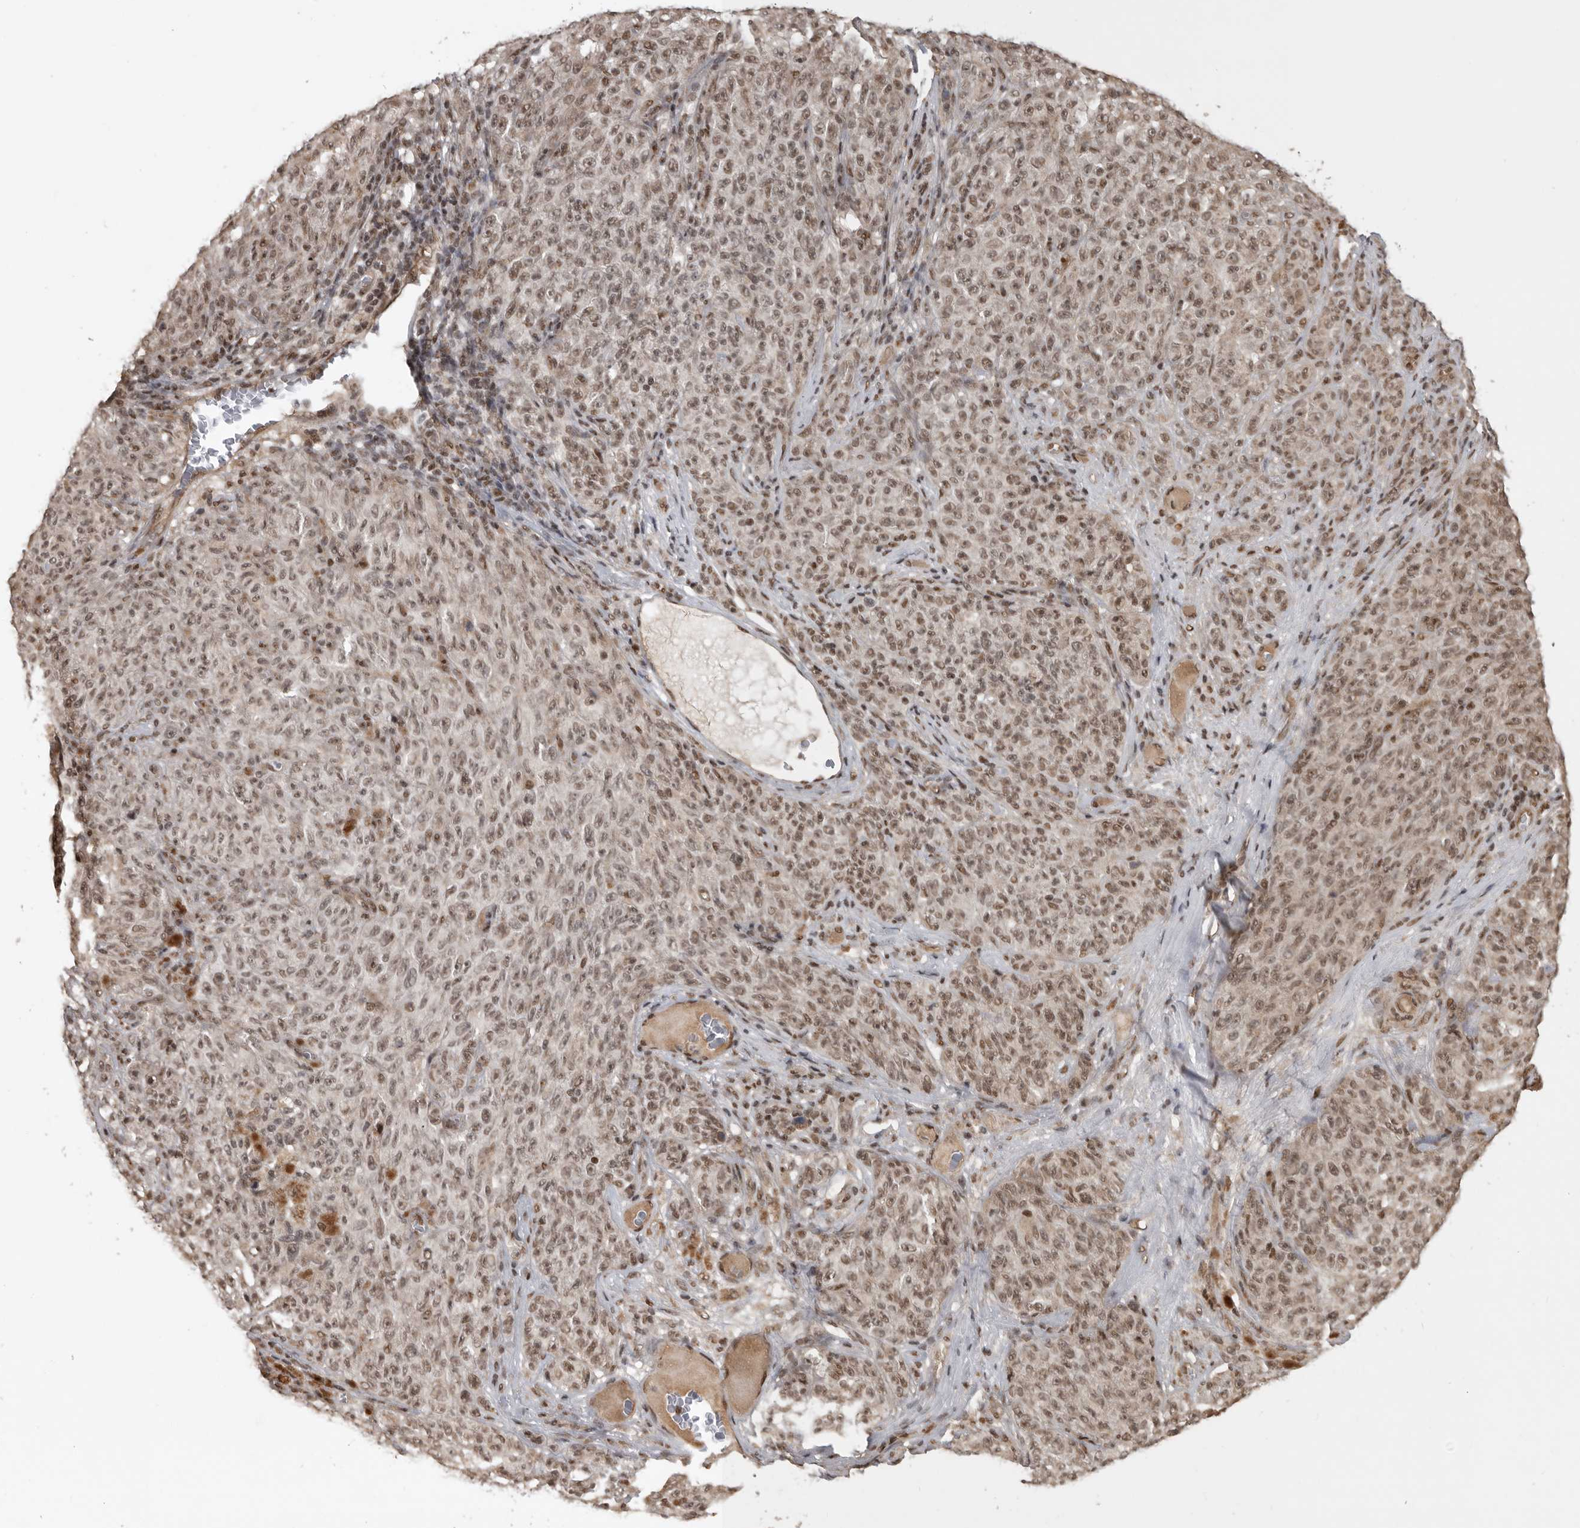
{"staining": {"intensity": "moderate", "quantity": ">75%", "location": "nuclear"}, "tissue": "melanoma", "cell_type": "Tumor cells", "image_type": "cancer", "snomed": [{"axis": "morphology", "description": "Malignant melanoma, NOS"}, {"axis": "topography", "description": "Skin"}], "caption": "Immunohistochemistry photomicrograph of neoplastic tissue: malignant melanoma stained using IHC demonstrates medium levels of moderate protein expression localized specifically in the nuclear of tumor cells, appearing as a nuclear brown color.", "gene": "CBLL1", "patient": {"sex": "female", "age": 82}}